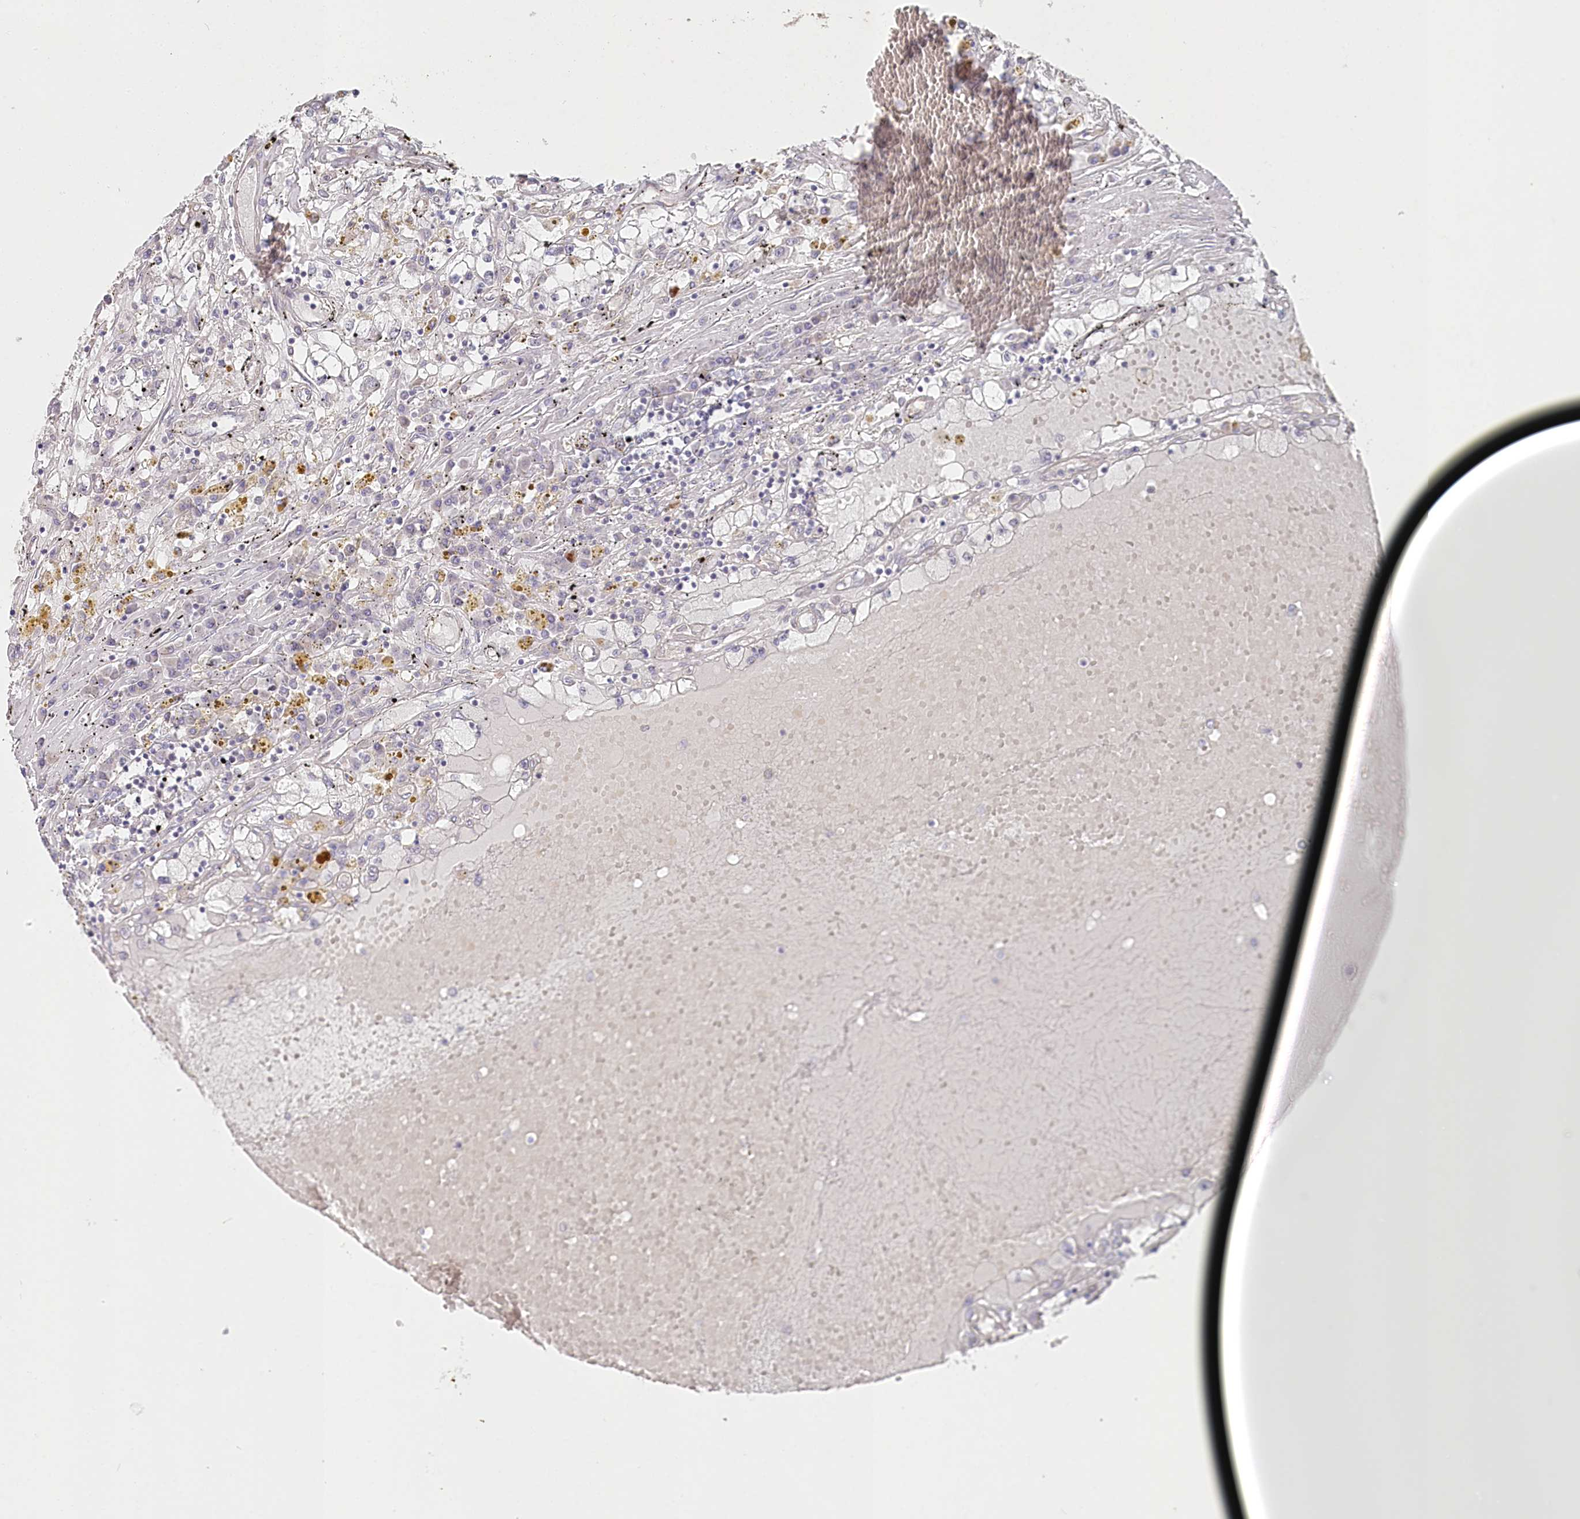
{"staining": {"intensity": "negative", "quantity": "none", "location": "none"}, "tissue": "renal cancer", "cell_type": "Tumor cells", "image_type": "cancer", "snomed": [{"axis": "morphology", "description": "Adenocarcinoma, NOS"}, {"axis": "topography", "description": "Kidney"}], "caption": "Adenocarcinoma (renal) stained for a protein using immunohistochemistry (IHC) exhibits no positivity tumor cells.", "gene": "AAMDC", "patient": {"sex": "male", "age": 56}}